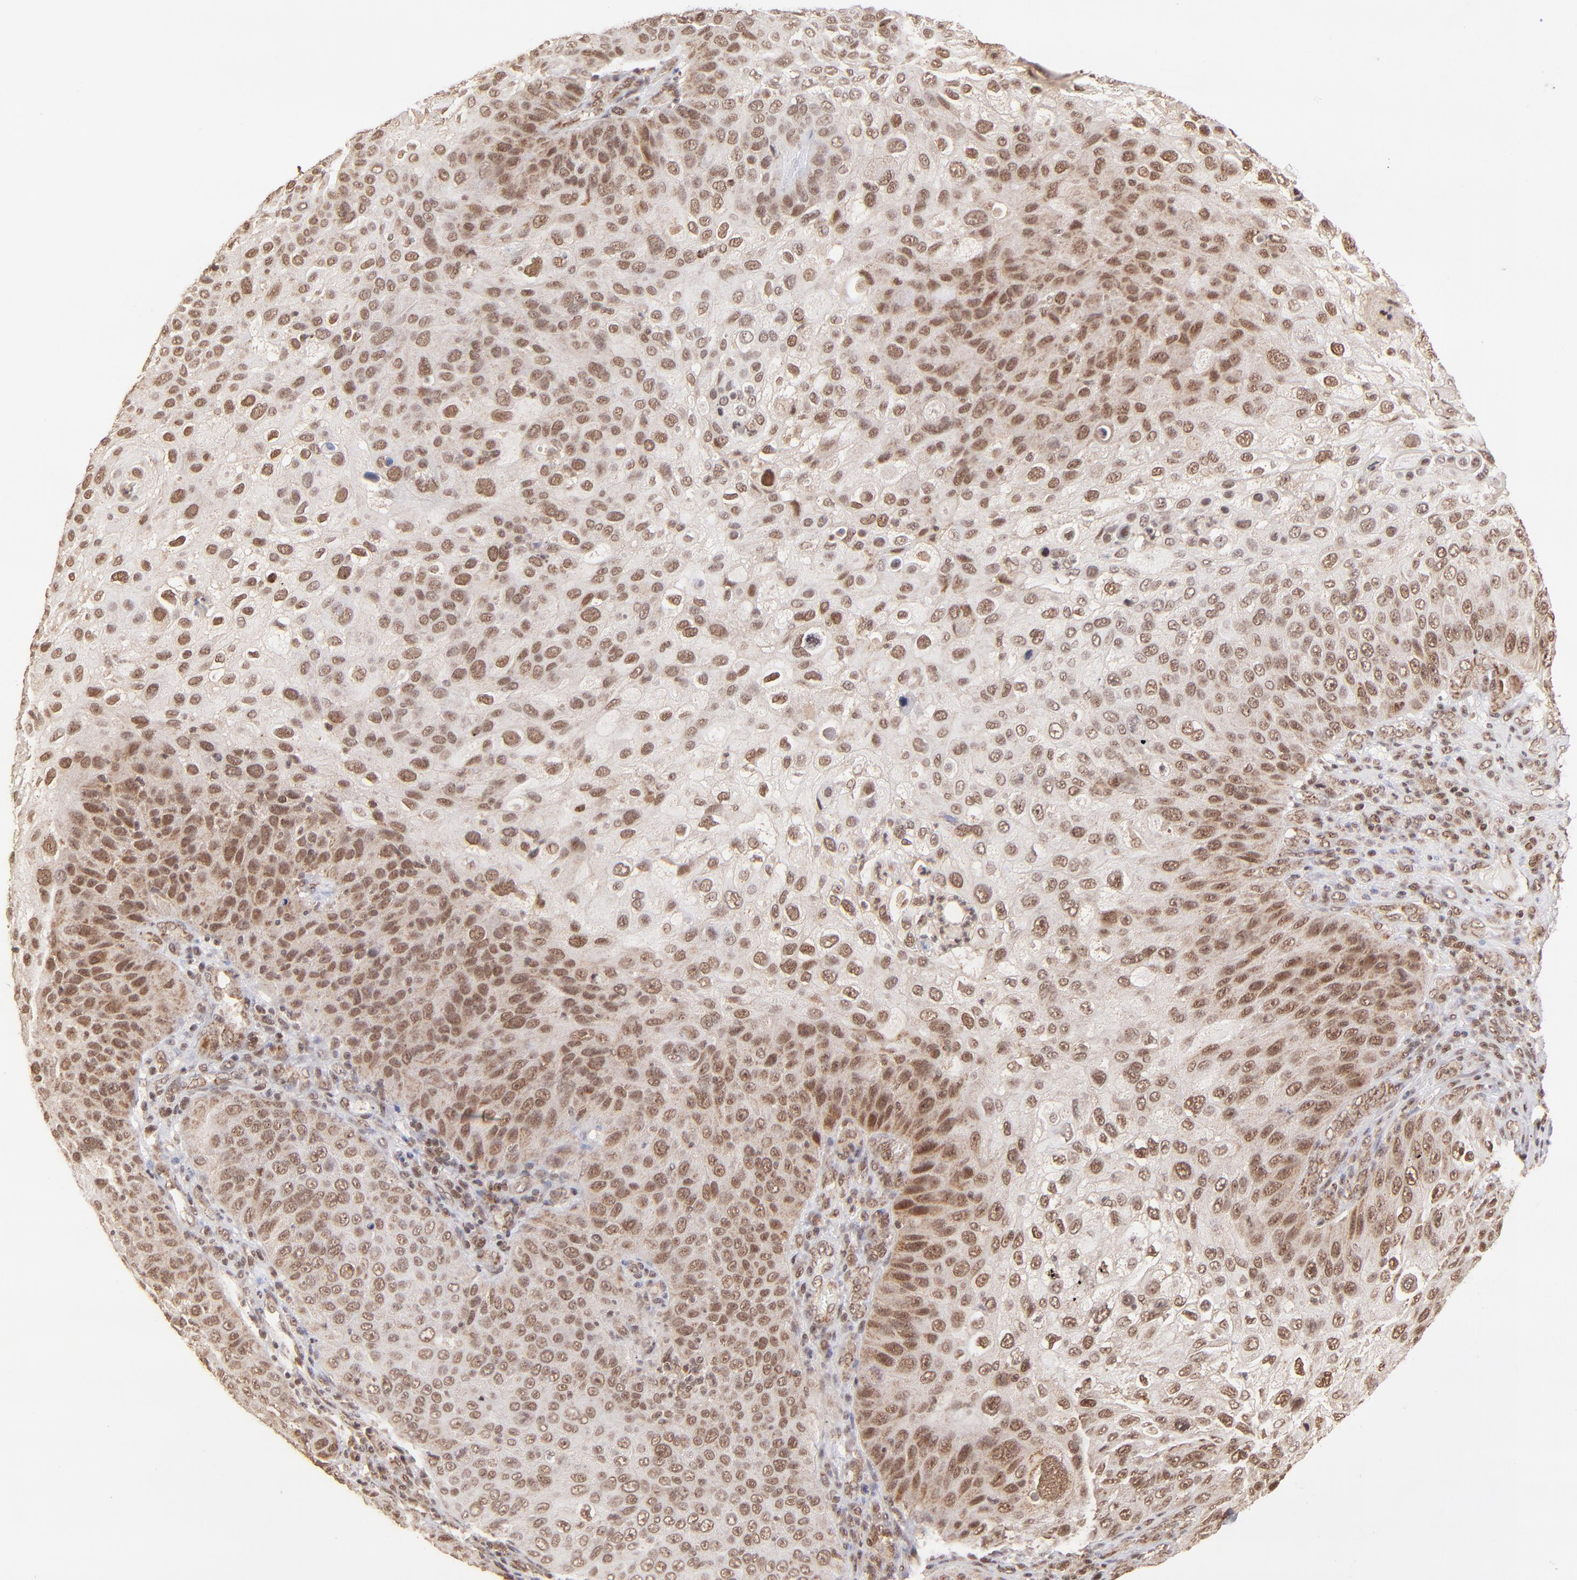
{"staining": {"intensity": "moderate", "quantity": ">75%", "location": "cytoplasmic/membranous,nuclear"}, "tissue": "skin cancer", "cell_type": "Tumor cells", "image_type": "cancer", "snomed": [{"axis": "morphology", "description": "Squamous cell carcinoma, NOS"}, {"axis": "topography", "description": "Skin"}], "caption": "Immunohistochemical staining of skin squamous cell carcinoma exhibits medium levels of moderate cytoplasmic/membranous and nuclear protein positivity in about >75% of tumor cells. The staining was performed using DAB to visualize the protein expression in brown, while the nuclei were stained in blue with hematoxylin (Magnification: 20x).", "gene": "MED15", "patient": {"sex": "male", "age": 87}}